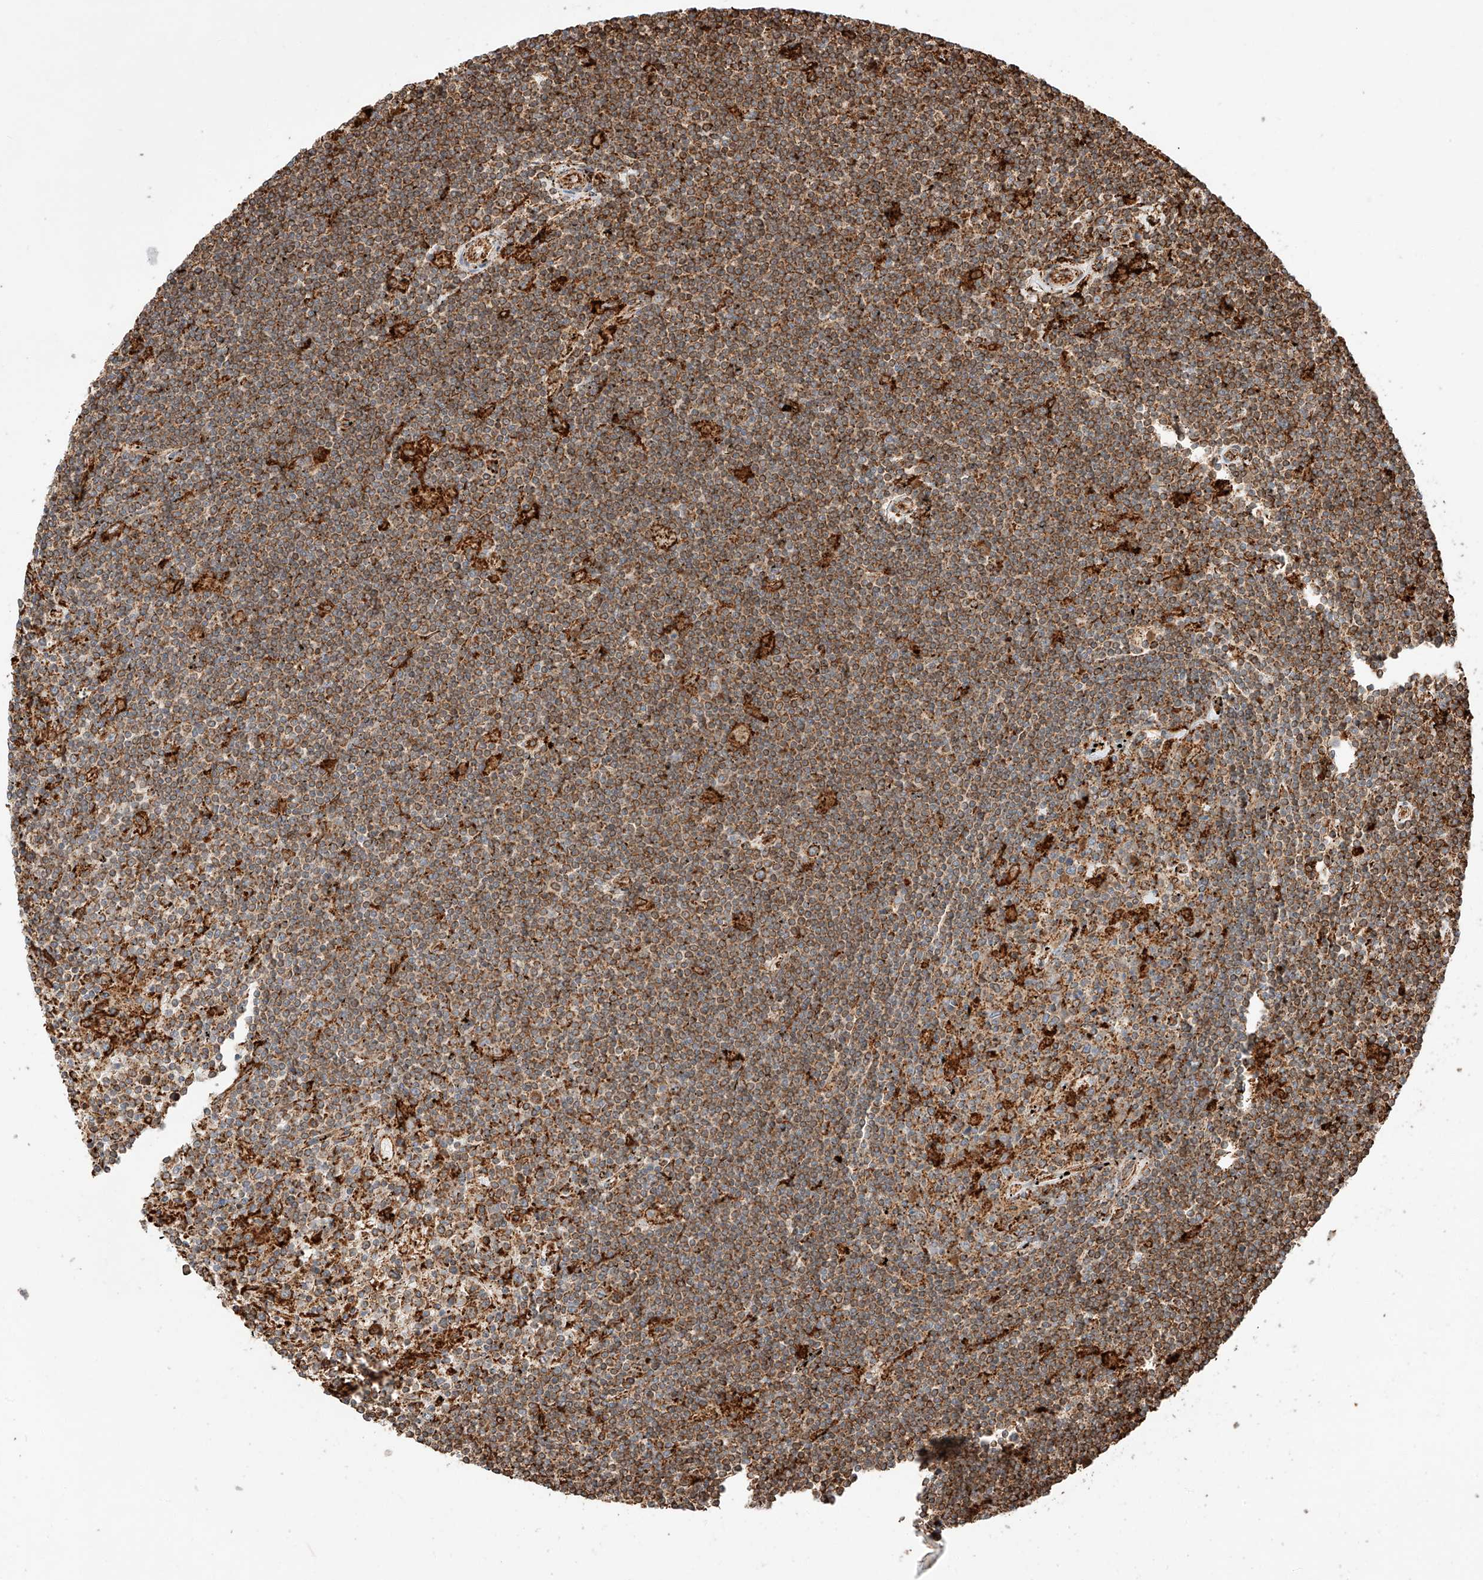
{"staining": {"intensity": "moderate", "quantity": ">75%", "location": "cytoplasmic/membranous"}, "tissue": "lymphoma", "cell_type": "Tumor cells", "image_type": "cancer", "snomed": [{"axis": "morphology", "description": "Malignant lymphoma, non-Hodgkin's type, Low grade"}, {"axis": "topography", "description": "Spleen"}], "caption": "Human malignant lymphoma, non-Hodgkin's type (low-grade) stained for a protein (brown) exhibits moderate cytoplasmic/membranous positive staining in approximately >75% of tumor cells.", "gene": "ZNF84", "patient": {"sex": "male", "age": 76}}